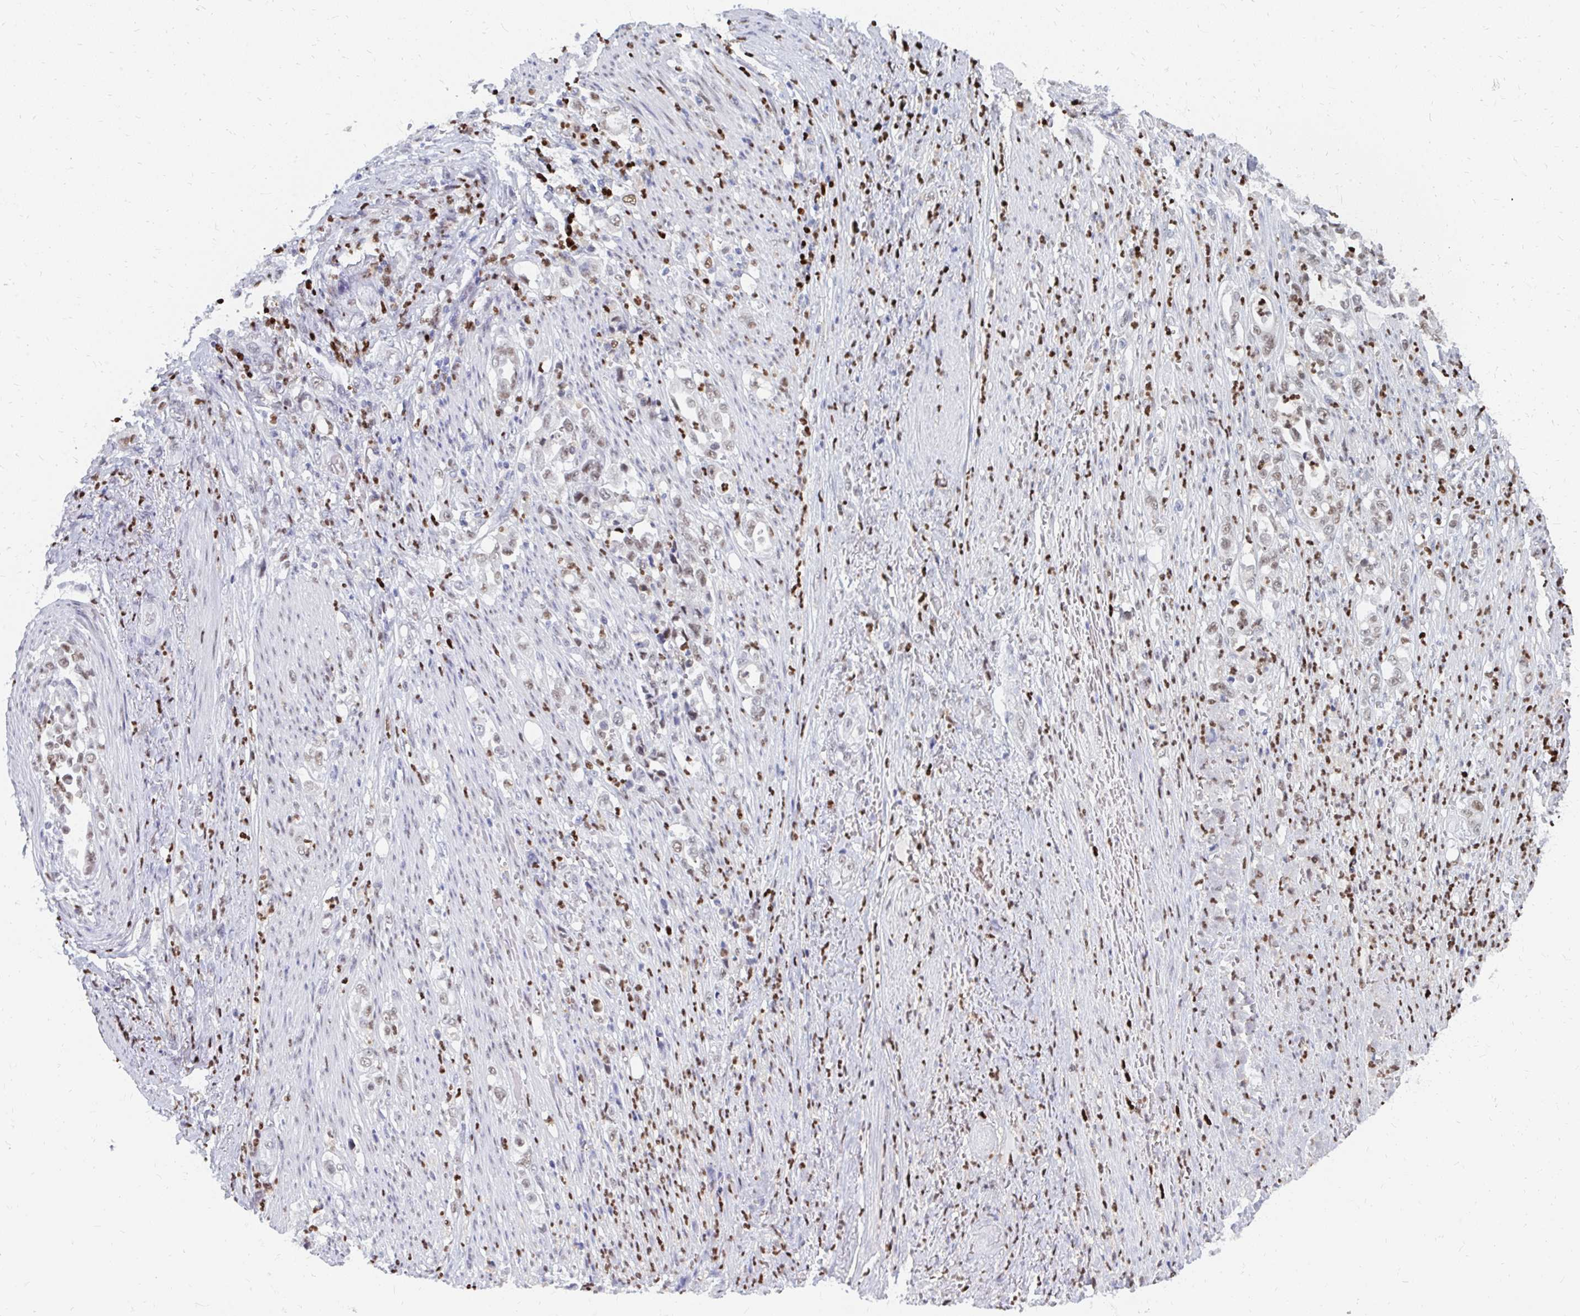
{"staining": {"intensity": "weak", "quantity": ">75%", "location": "nuclear"}, "tissue": "stomach cancer", "cell_type": "Tumor cells", "image_type": "cancer", "snomed": [{"axis": "morphology", "description": "Normal tissue, NOS"}, {"axis": "morphology", "description": "Adenocarcinoma, NOS"}, {"axis": "topography", "description": "Stomach"}], "caption": "Immunohistochemical staining of human adenocarcinoma (stomach) reveals weak nuclear protein staining in about >75% of tumor cells. Immunohistochemistry (ihc) stains the protein of interest in brown and the nuclei are stained blue.", "gene": "PLK3", "patient": {"sex": "female", "age": 79}}